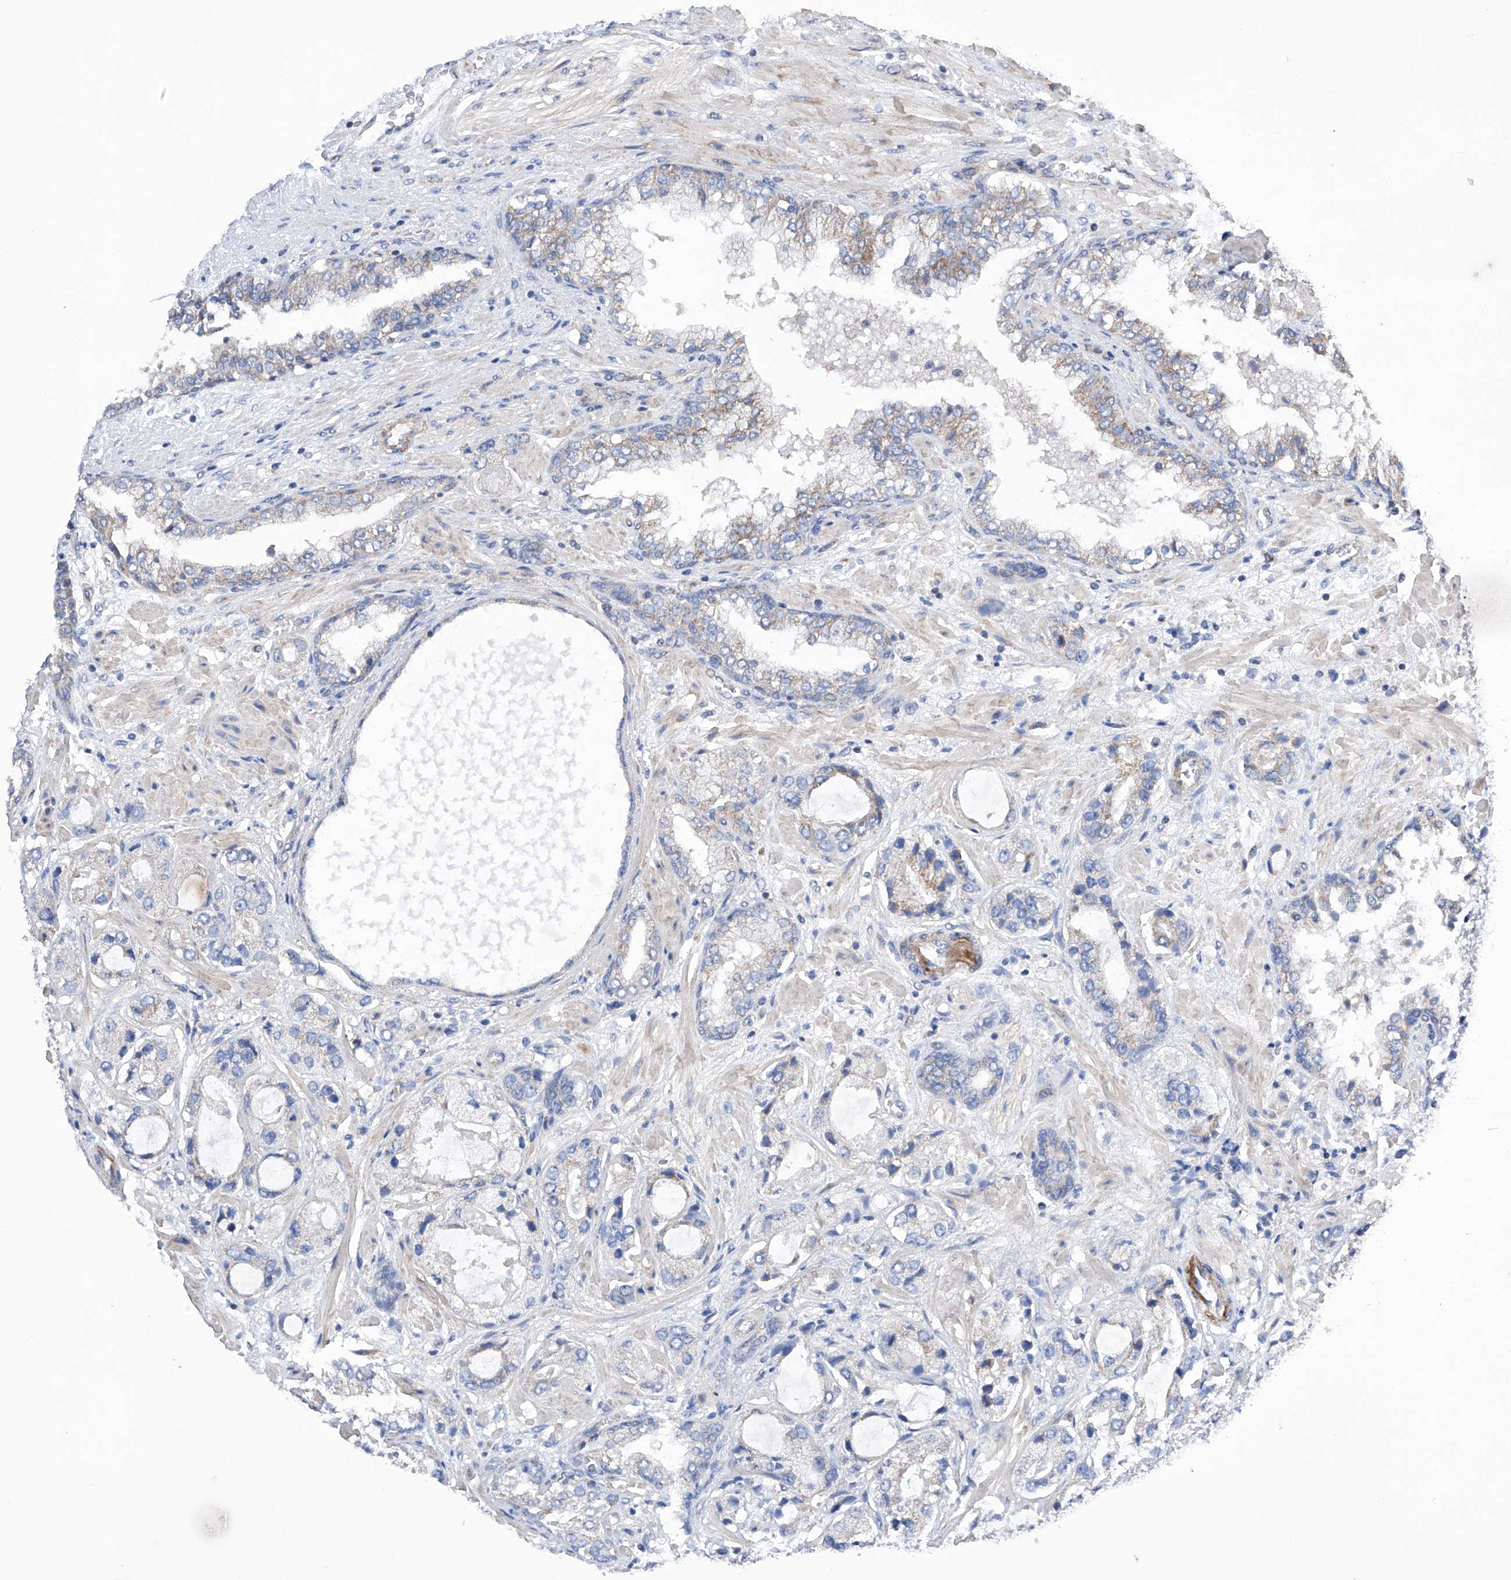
{"staining": {"intensity": "weak", "quantity": "<25%", "location": "cytoplasmic/membranous"}, "tissue": "prostate cancer", "cell_type": "Tumor cells", "image_type": "cancer", "snomed": [{"axis": "morphology", "description": "Normal tissue, NOS"}, {"axis": "morphology", "description": "Adenocarcinoma, High grade"}, {"axis": "topography", "description": "Prostate"}, {"axis": "topography", "description": "Peripheral nerve tissue"}], "caption": "Immunohistochemical staining of human prostate cancer (adenocarcinoma (high-grade)) displays no significant positivity in tumor cells. (DAB IHC visualized using brightfield microscopy, high magnification).", "gene": "EFCAB2", "patient": {"sex": "male", "age": 59}}